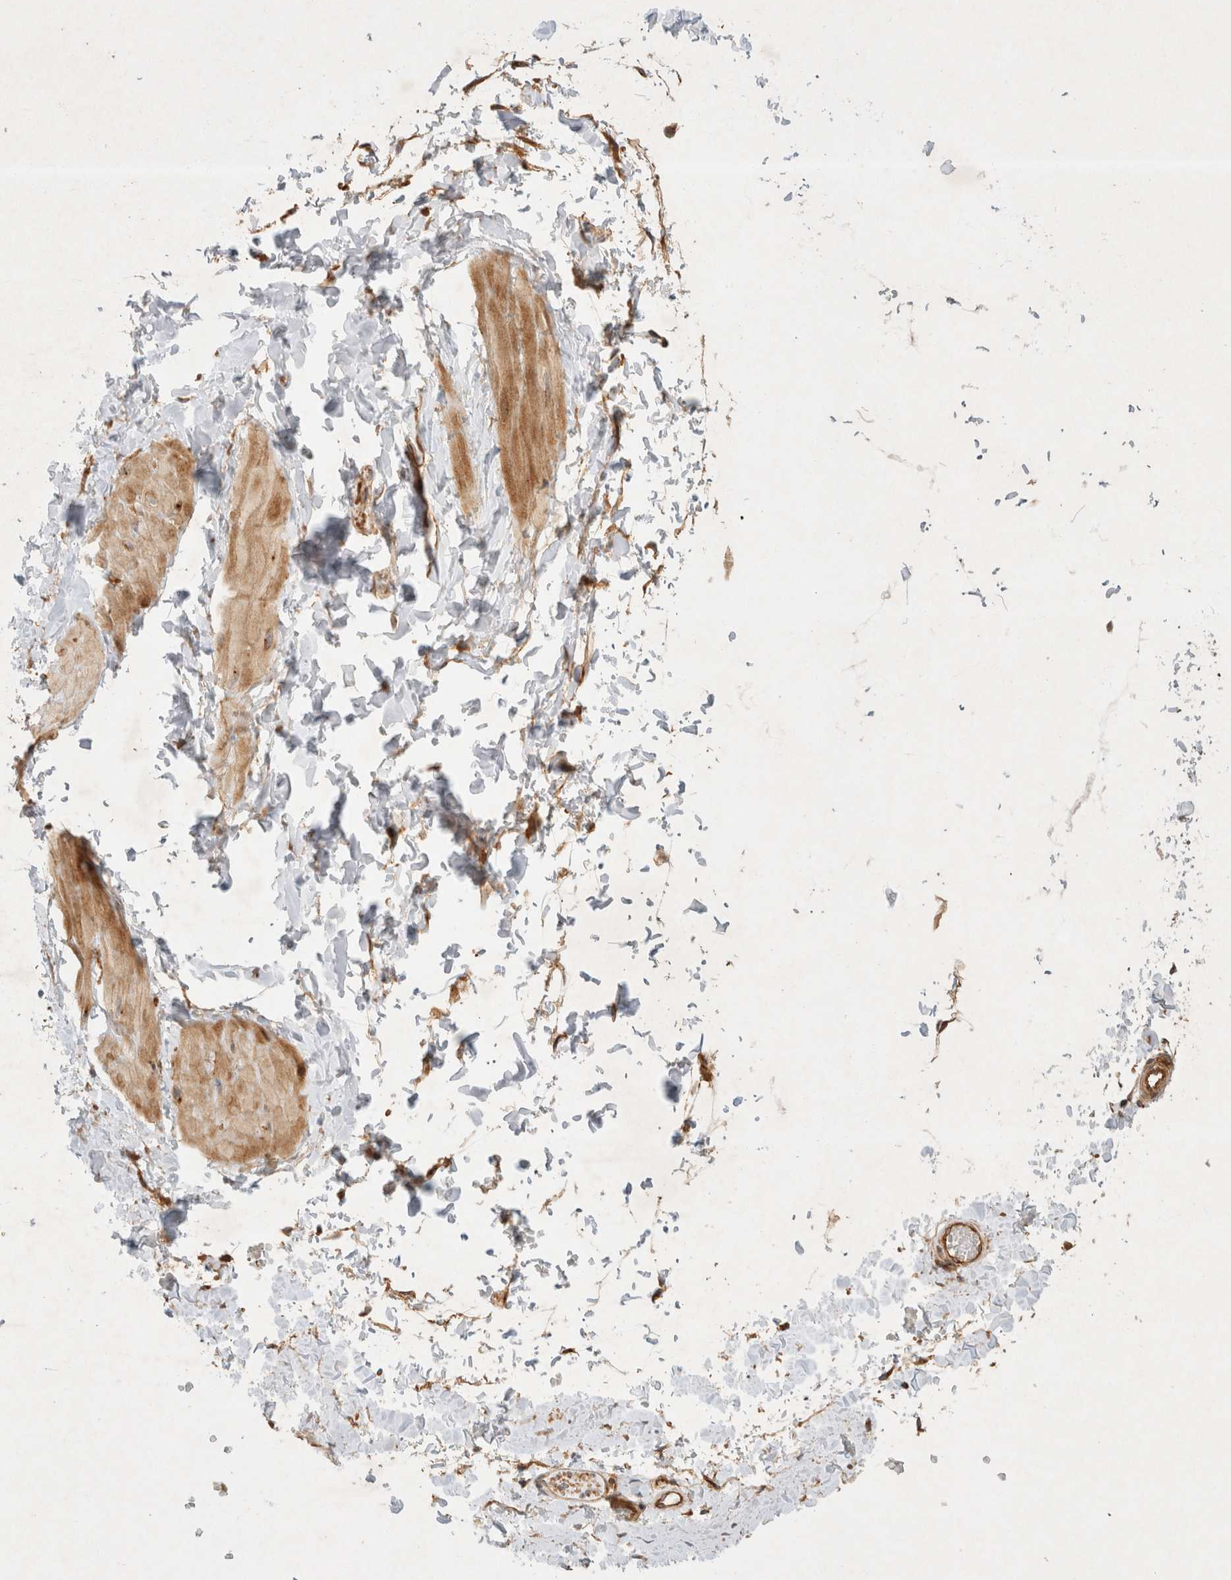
{"staining": {"intensity": "weak", "quantity": ">75%", "location": "cytoplasmic/membranous"}, "tissue": "adipose tissue", "cell_type": "Adipocytes", "image_type": "normal", "snomed": [{"axis": "morphology", "description": "Normal tissue, NOS"}, {"axis": "topography", "description": "Adipose tissue"}, {"axis": "topography", "description": "Vascular tissue"}, {"axis": "topography", "description": "Peripheral nerve tissue"}], "caption": "IHC image of benign adipose tissue: adipose tissue stained using immunohistochemistry exhibits low levels of weak protein expression localized specifically in the cytoplasmic/membranous of adipocytes, appearing as a cytoplasmic/membranous brown color.", "gene": "GPR150", "patient": {"sex": "male", "age": 25}}